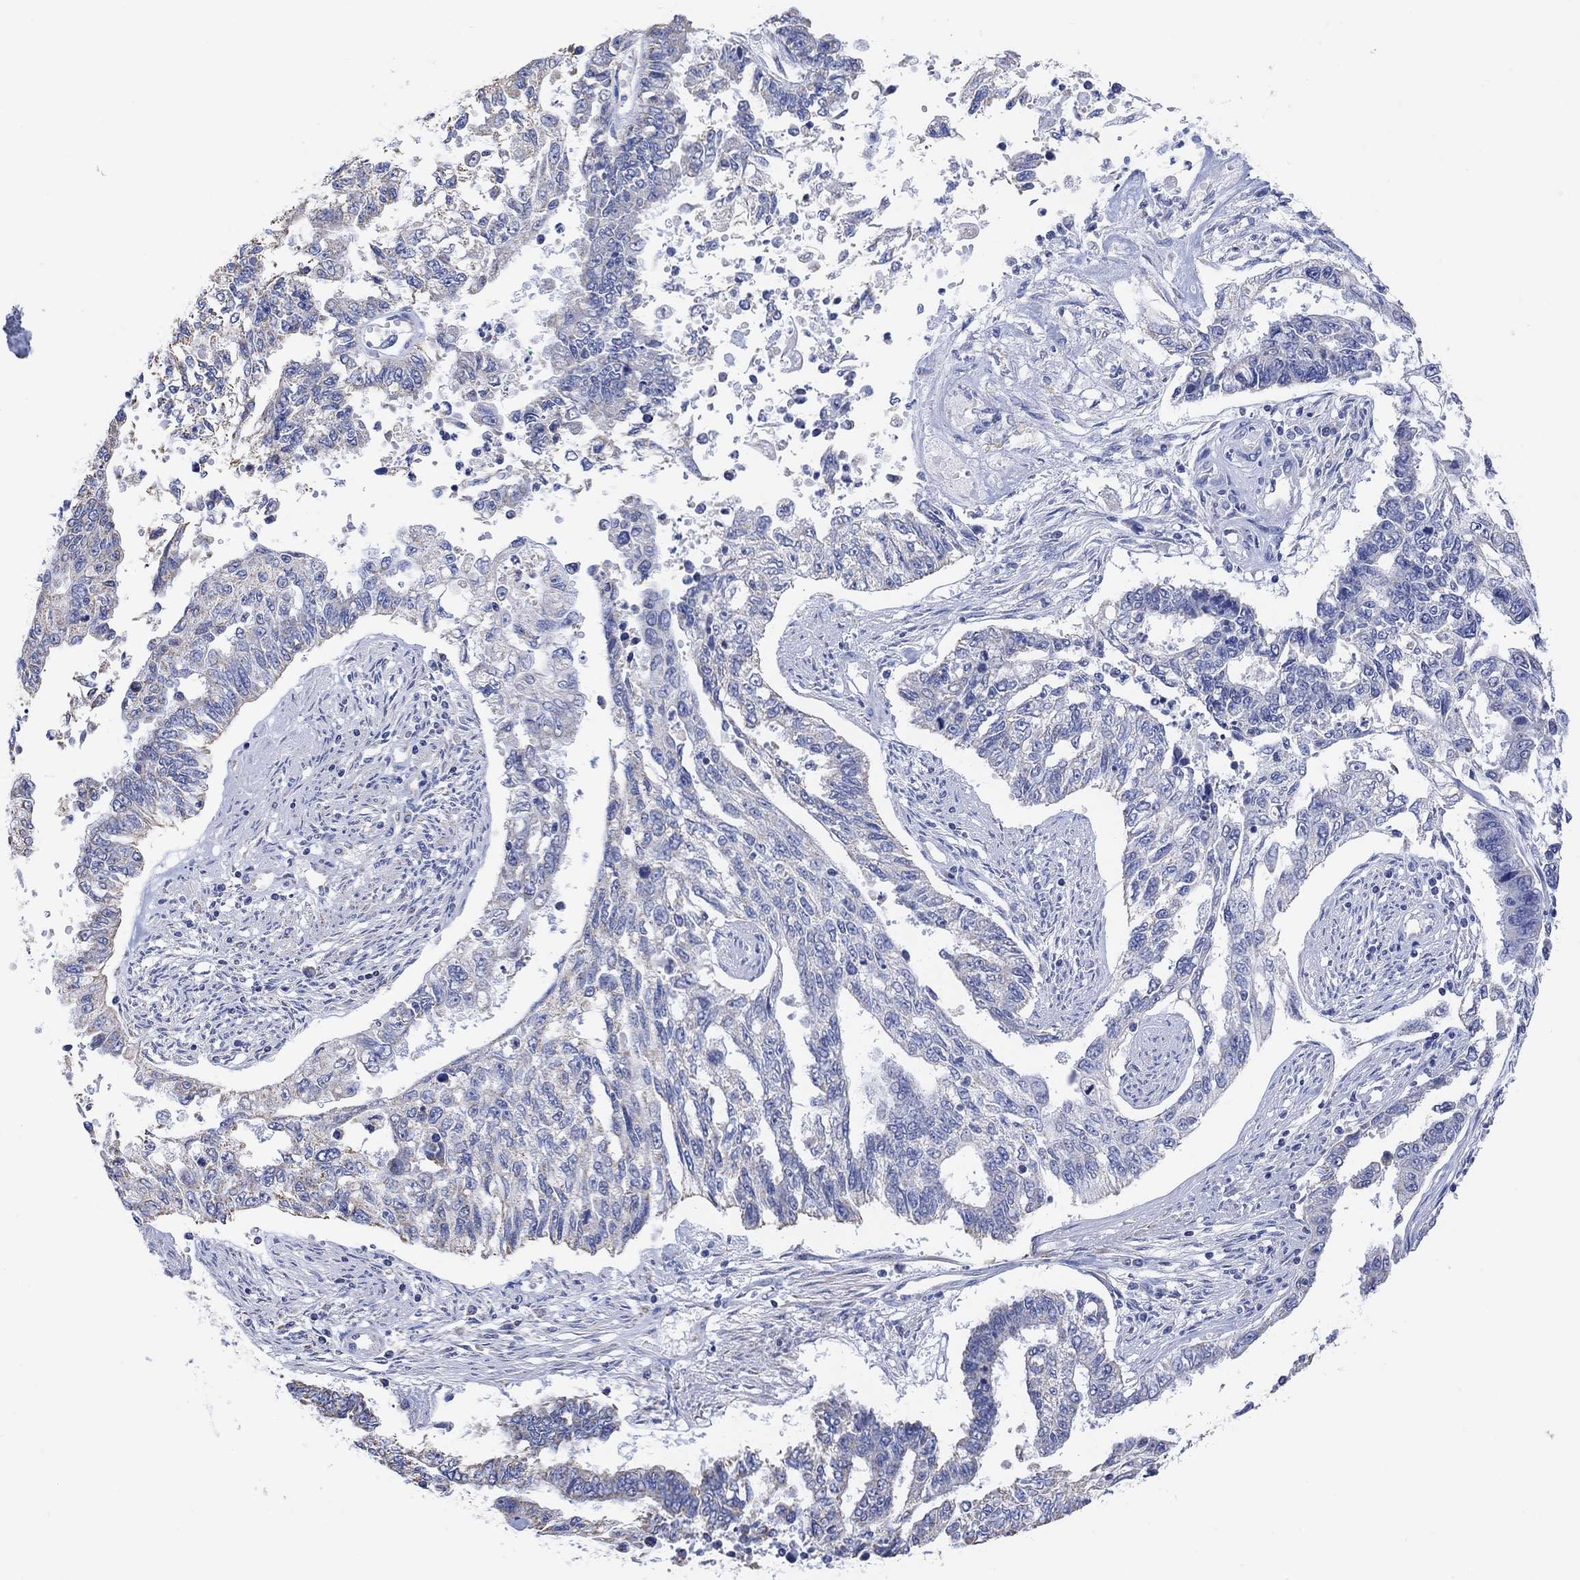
{"staining": {"intensity": "negative", "quantity": "none", "location": "none"}, "tissue": "endometrial cancer", "cell_type": "Tumor cells", "image_type": "cancer", "snomed": [{"axis": "morphology", "description": "Adenocarcinoma, NOS"}, {"axis": "topography", "description": "Uterus"}], "caption": "Immunohistochemistry (IHC) of adenocarcinoma (endometrial) shows no expression in tumor cells.", "gene": "SYT12", "patient": {"sex": "female", "age": 59}}